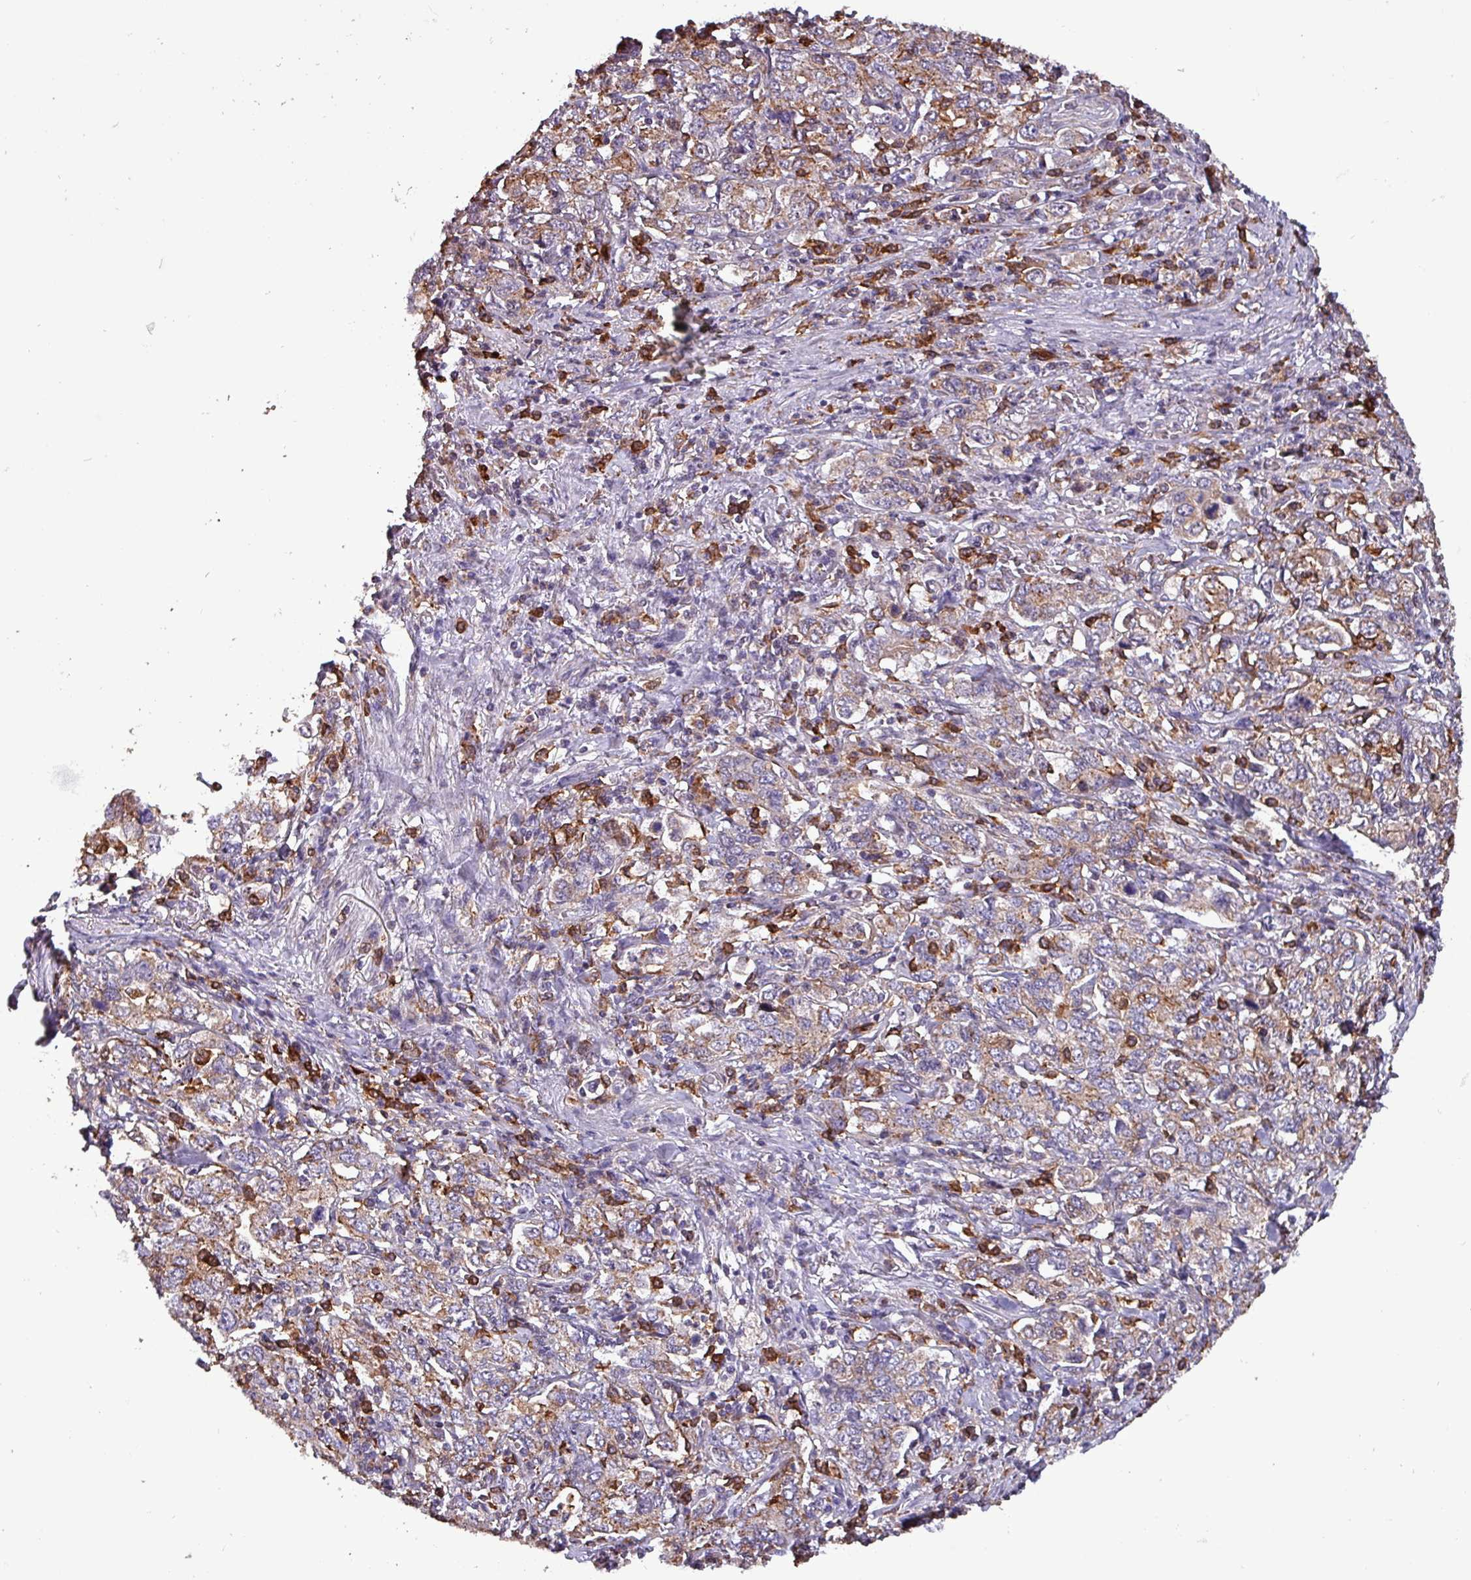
{"staining": {"intensity": "weak", "quantity": ">75%", "location": "cytoplasmic/membranous"}, "tissue": "stomach cancer", "cell_type": "Tumor cells", "image_type": "cancer", "snomed": [{"axis": "morphology", "description": "Adenocarcinoma, NOS"}, {"axis": "topography", "description": "Stomach, upper"}, {"axis": "topography", "description": "Stomach"}], "caption": "Adenocarcinoma (stomach) tissue exhibits weak cytoplasmic/membranous positivity in about >75% of tumor cells", "gene": "SCIN", "patient": {"sex": "male", "age": 62}}